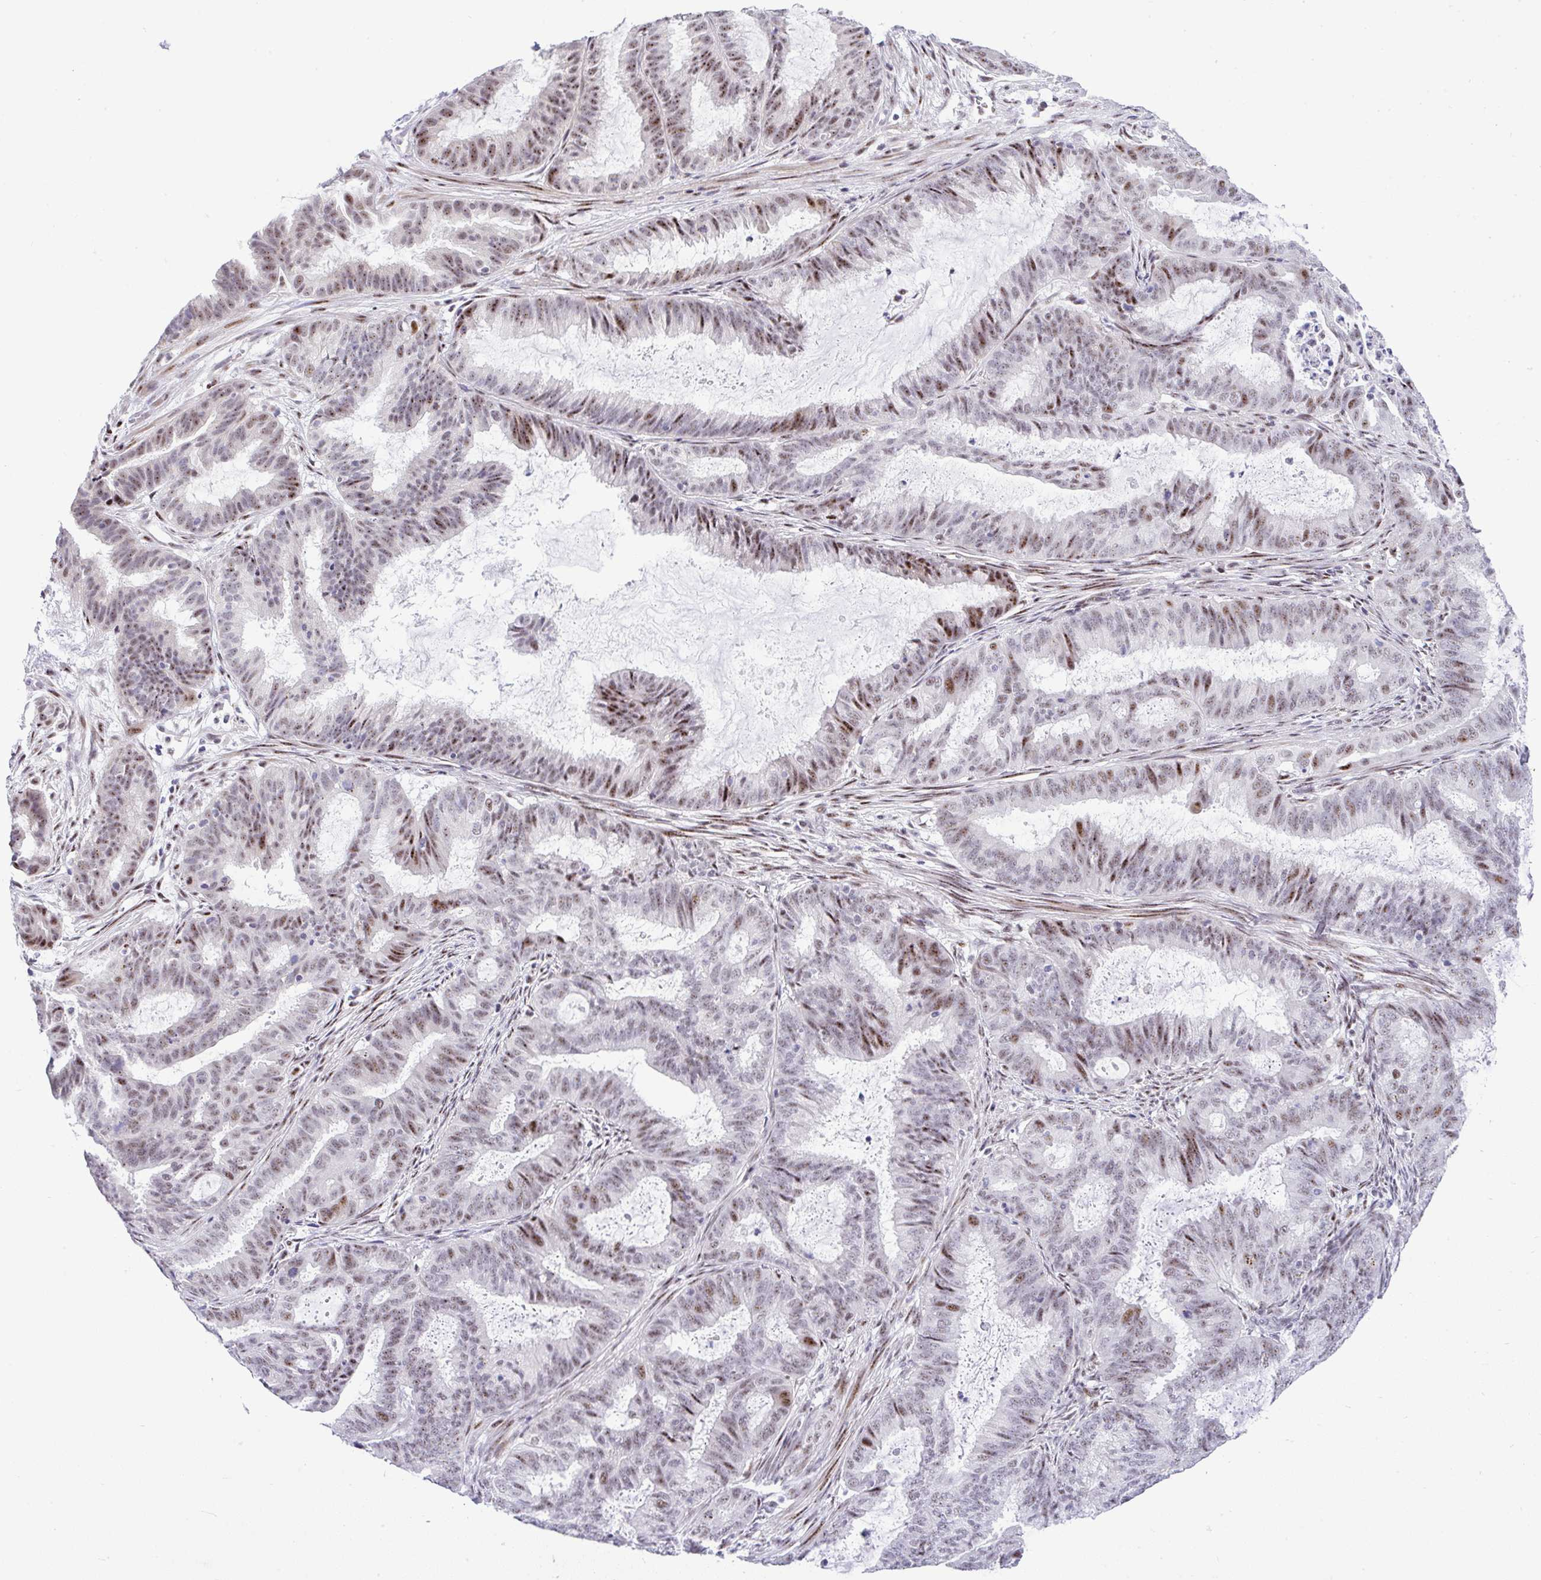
{"staining": {"intensity": "moderate", "quantity": "25%-75%", "location": "nuclear"}, "tissue": "endometrial cancer", "cell_type": "Tumor cells", "image_type": "cancer", "snomed": [{"axis": "morphology", "description": "Adenocarcinoma, NOS"}, {"axis": "topography", "description": "Endometrium"}], "caption": "Endometrial cancer (adenocarcinoma) stained with a protein marker exhibits moderate staining in tumor cells.", "gene": "NR1D2", "patient": {"sex": "female", "age": 51}}